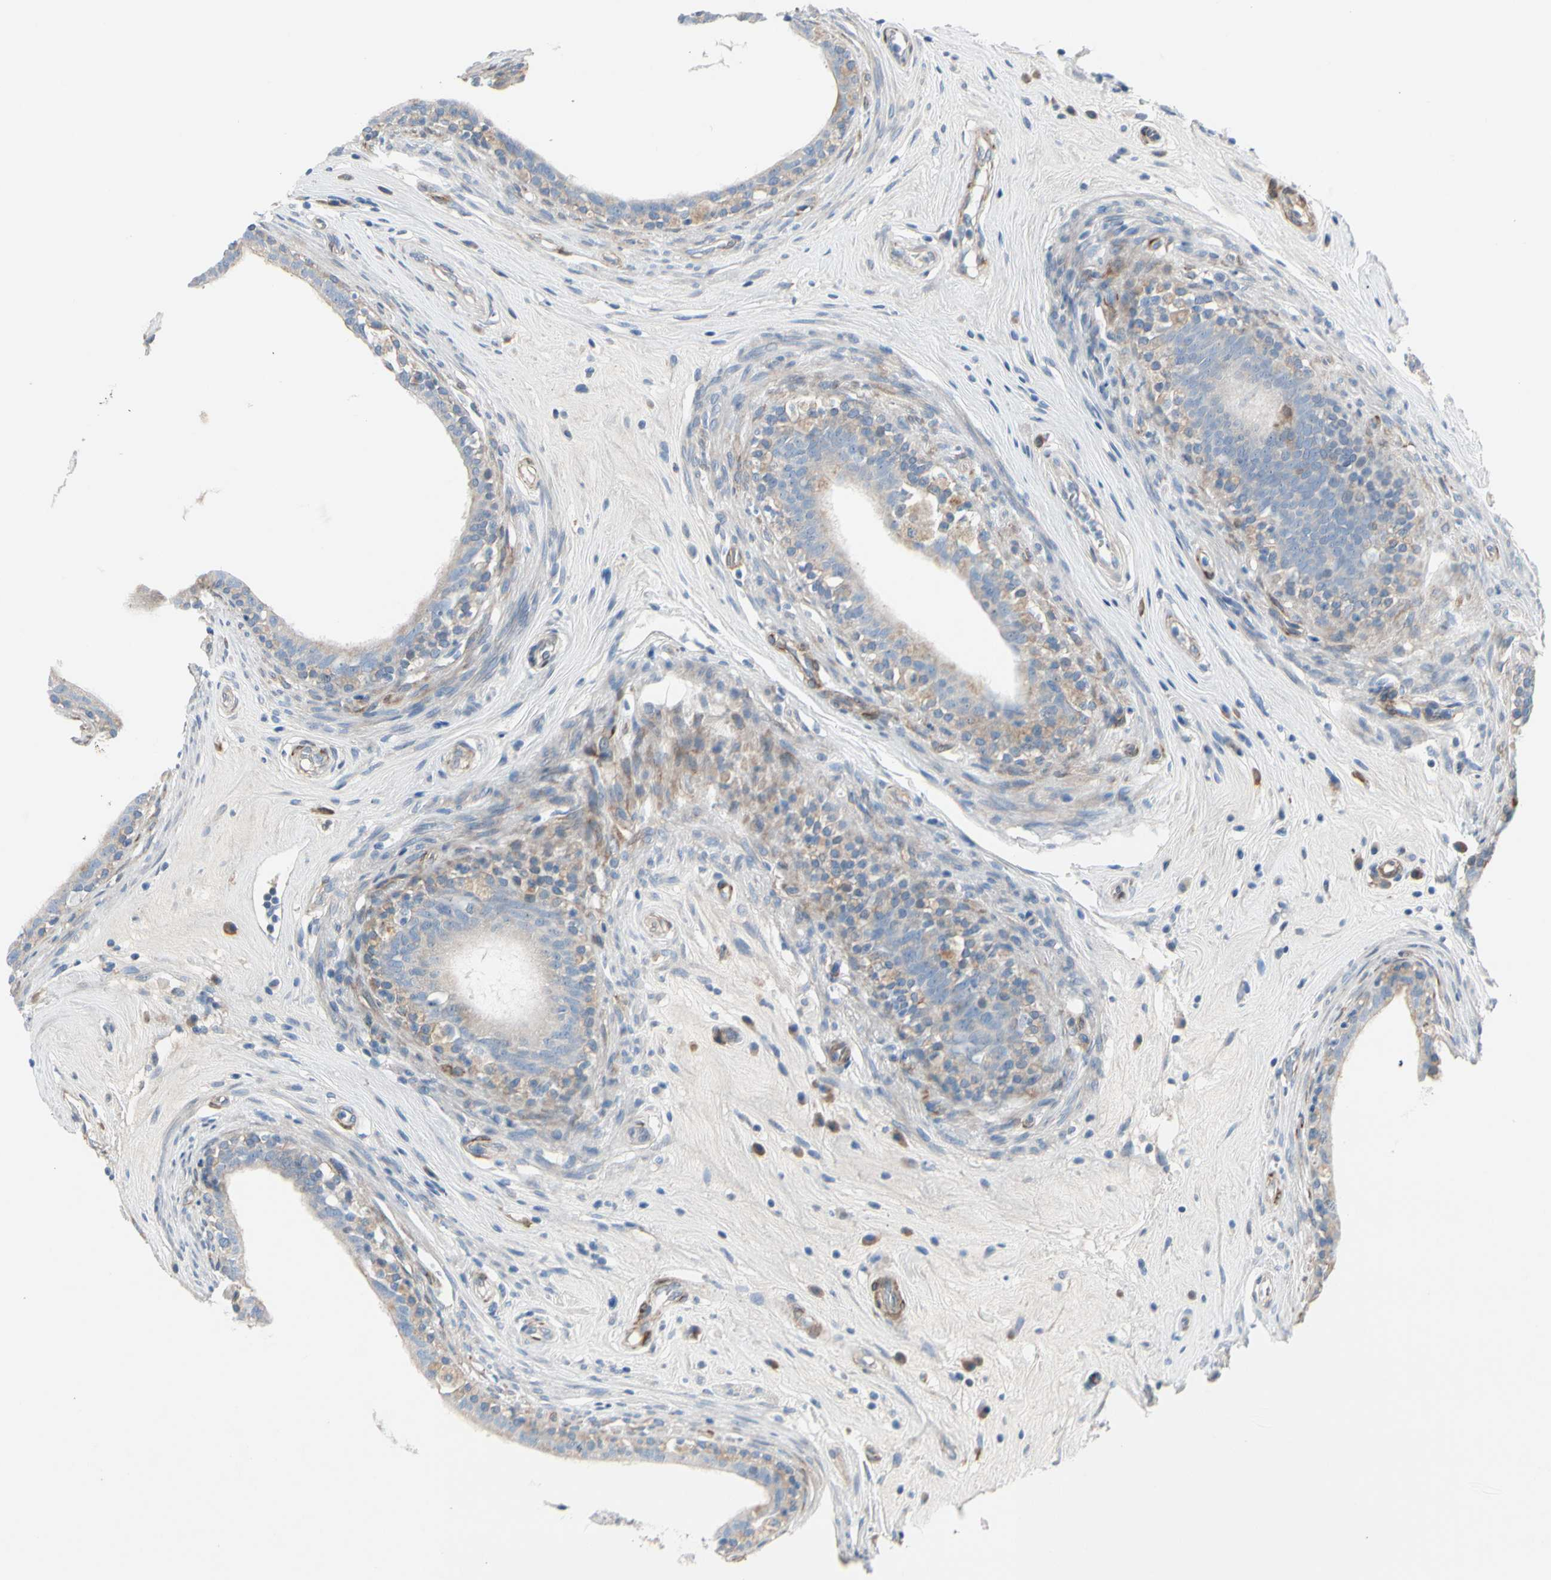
{"staining": {"intensity": "weak", "quantity": ">75%", "location": "cytoplasmic/membranous"}, "tissue": "epididymis", "cell_type": "Glandular cells", "image_type": "normal", "snomed": [{"axis": "morphology", "description": "Normal tissue, NOS"}, {"axis": "morphology", "description": "Inflammation, NOS"}, {"axis": "topography", "description": "Epididymis"}], "caption": "This histopathology image shows IHC staining of unremarkable epididymis, with low weak cytoplasmic/membranous staining in approximately >75% of glandular cells.", "gene": "MAP2", "patient": {"sex": "male", "age": 84}}